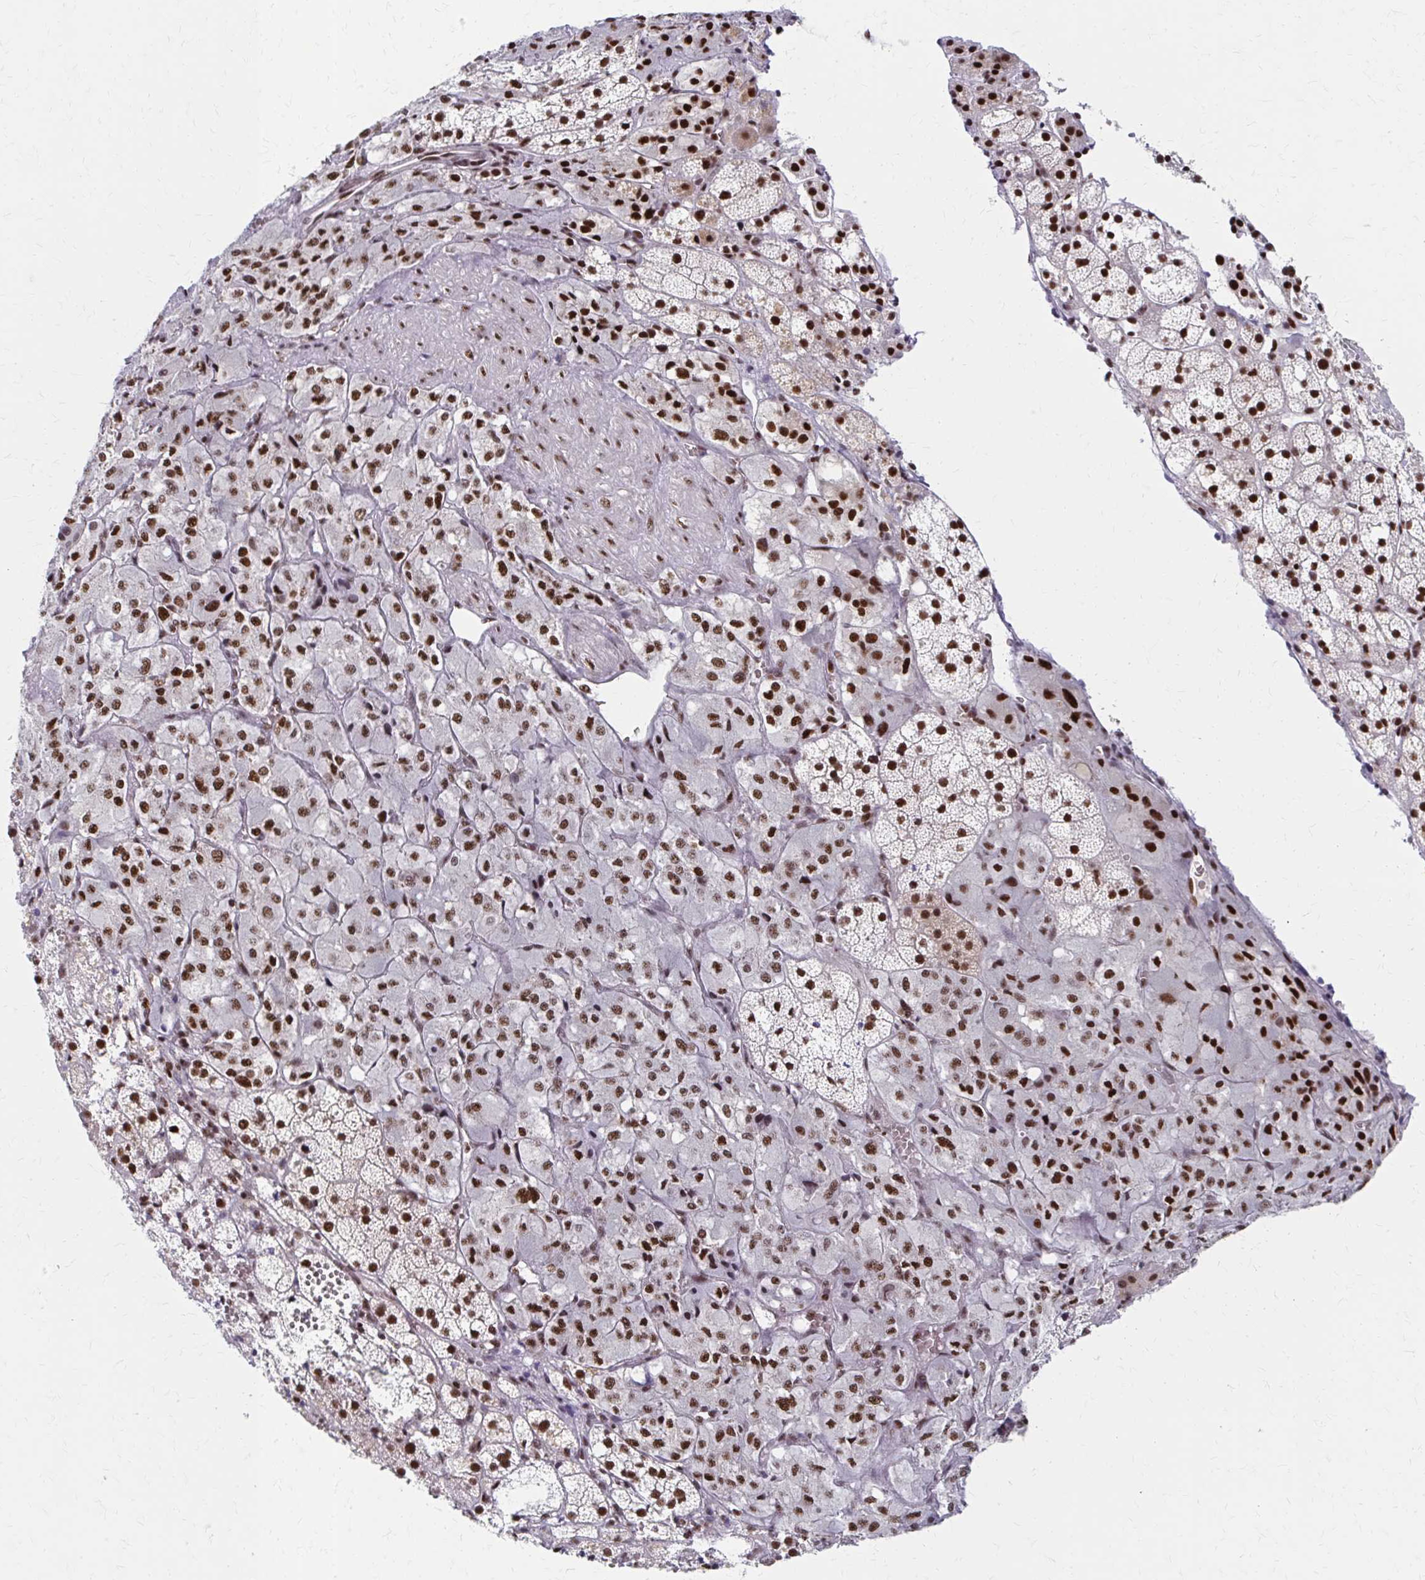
{"staining": {"intensity": "strong", "quantity": ">75%", "location": "nuclear"}, "tissue": "adrenal gland", "cell_type": "Glandular cells", "image_type": "normal", "snomed": [{"axis": "morphology", "description": "Normal tissue, NOS"}, {"axis": "topography", "description": "Adrenal gland"}], "caption": "IHC image of normal adrenal gland: human adrenal gland stained using immunohistochemistry (IHC) displays high levels of strong protein expression localized specifically in the nuclear of glandular cells, appearing as a nuclear brown color.", "gene": "CNKSR3", "patient": {"sex": "male", "age": 53}}